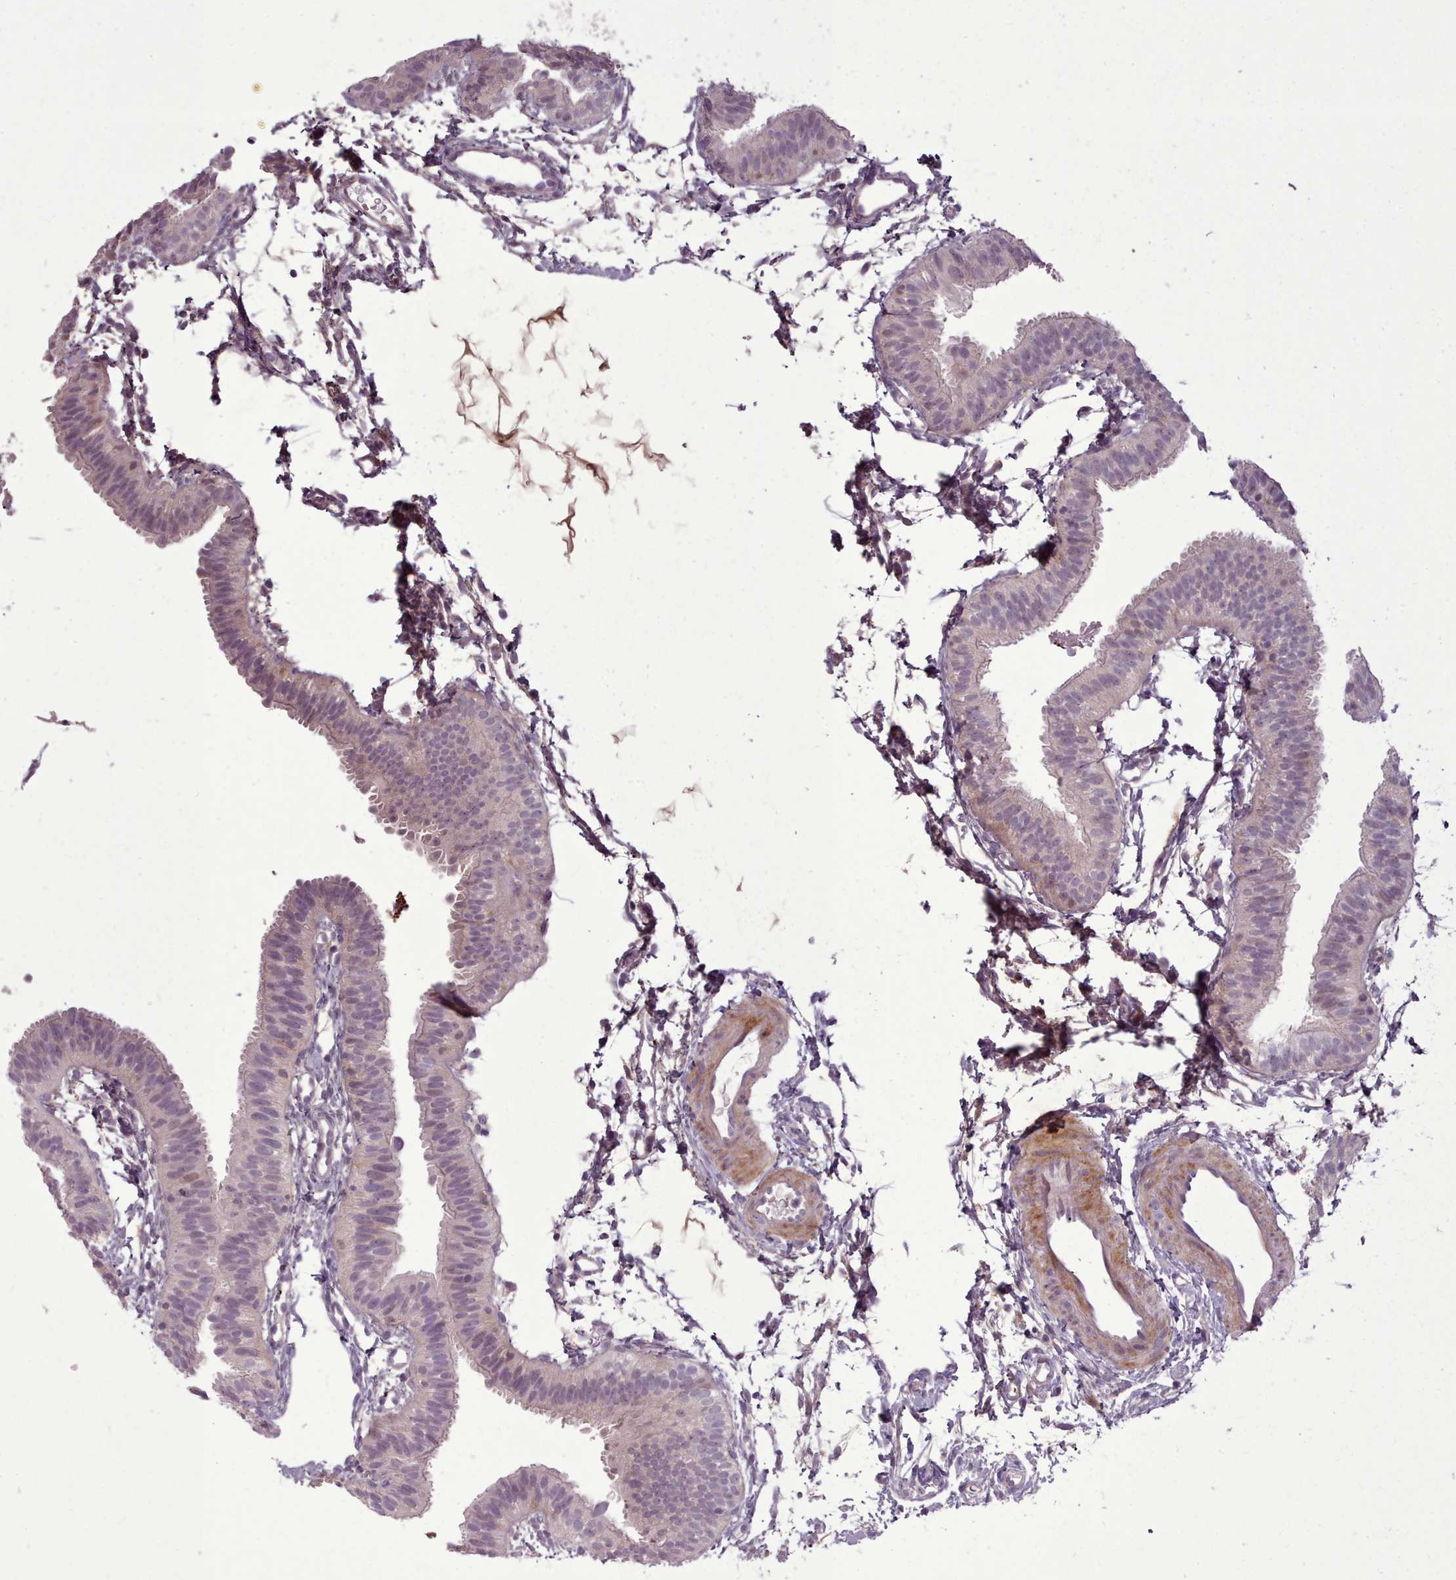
{"staining": {"intensity": "negative", "quantity": "none", "location": "none"}, "tissue": "fallopian tube", "cell_type": "Glandular cells", "image_type": "normal", "snomed": [{"axis": "morphology", "description": "Normal tissue, NOS"}, {"axis": "topography", "description": "Fallopian tube"}], "caption": "DAB (3,3'-diaminobenzidine) immunohistochemical staining of unremarkable human fallopian tube demonstrates no significant expression in glandular cells. (Brightfield microscopy of DAB immunohistochemistry (IHC) at high magnification).", "gene": "LEFTY1", "patient": {"sex": "female", "age": 35}}